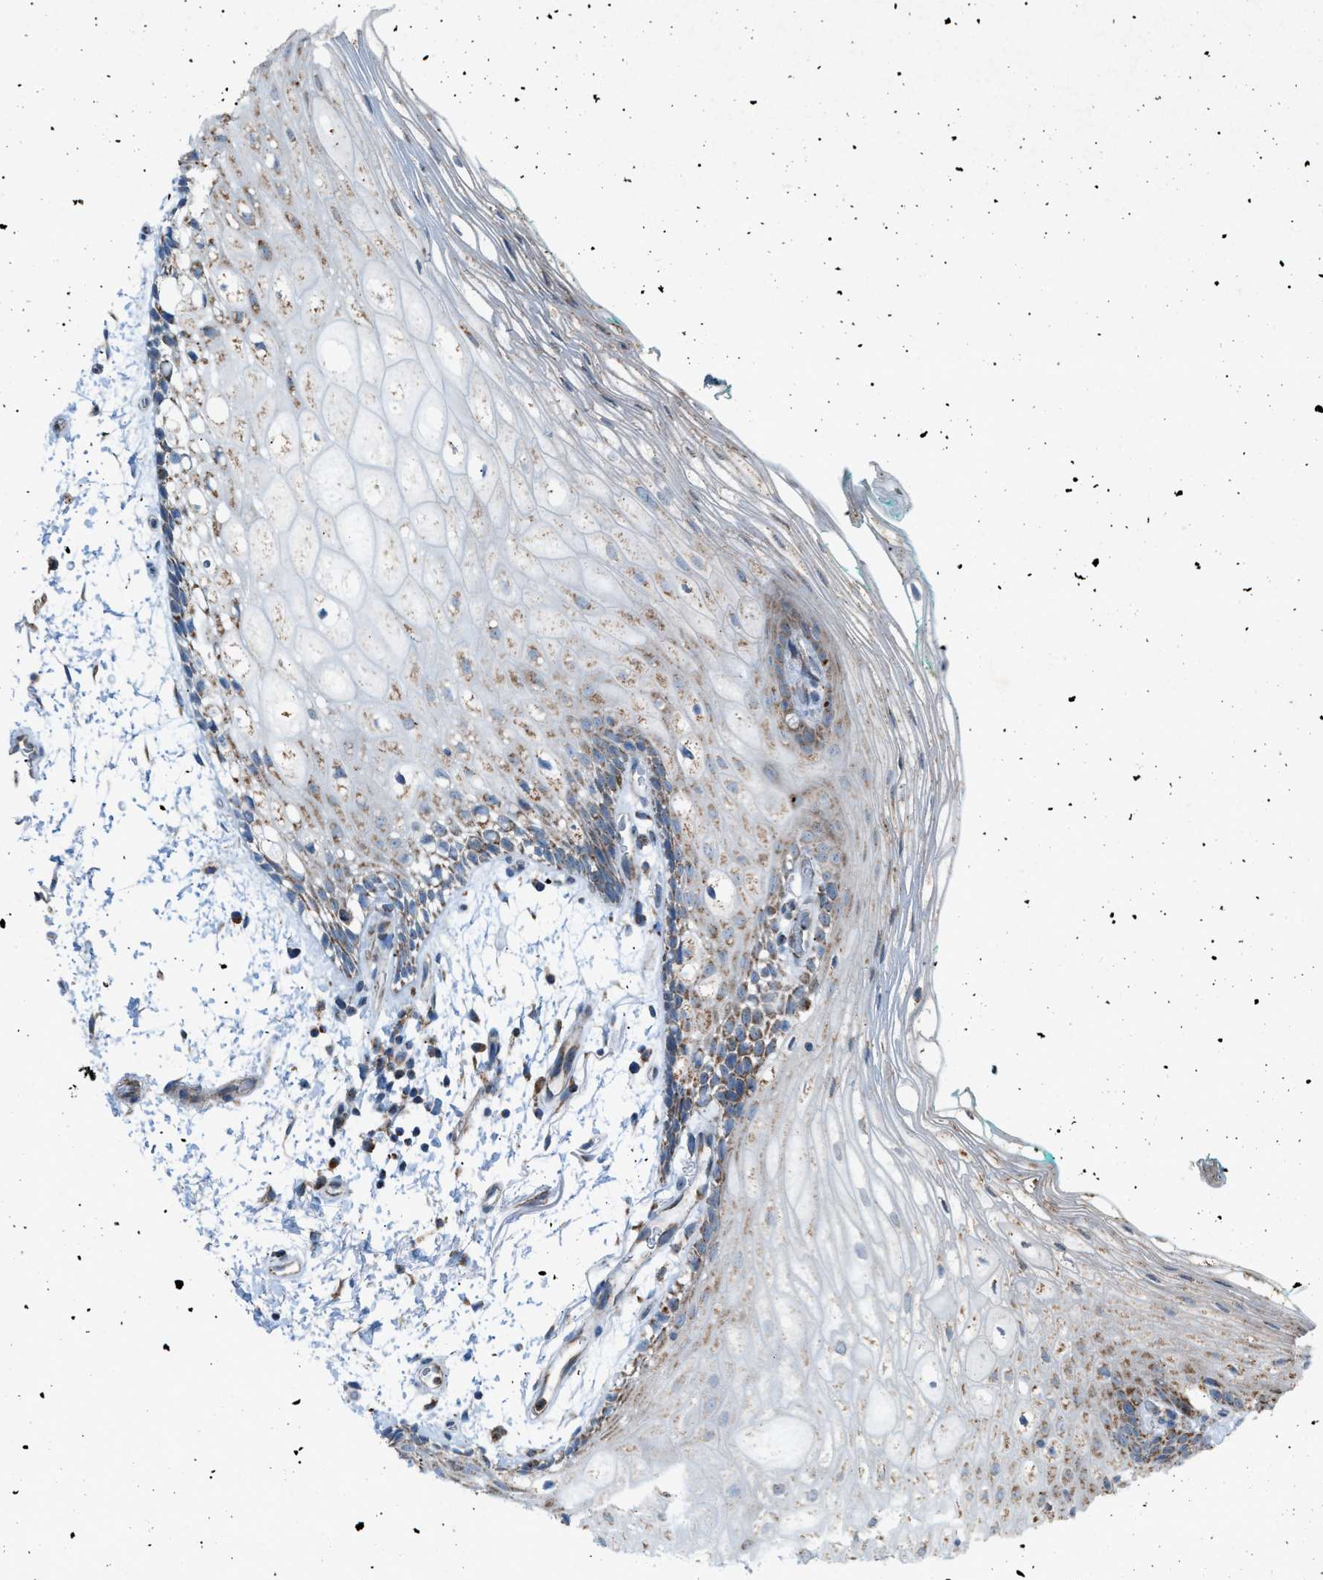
{"staining": {"intensity": "strong", "quantity": "25%-75%", "location": "cytoplasmic/membranous"}, "tissue": "oral mucosa", "cell_type": "Squamous epithelial cells", "image_type": "normal", "snomed": [{"axis": "morphology", "description": "Normal tissue, NOS"}, {"axis": "topography", "description": "Skeletal muscle"}, {"axis": "topography", "description": "Oral tissue"}, {"axis": "topography", "description": "Peripheral nerve tissue"}], "caption": "IHC of benign human oral mucosa exhibits high levels of strong cytoplasmic/membranous positivity in about 25%-75% of squamous epithelial cells.", "gene": "C1GALT1C1", "patient": {"sex": "female", "age": 84}}